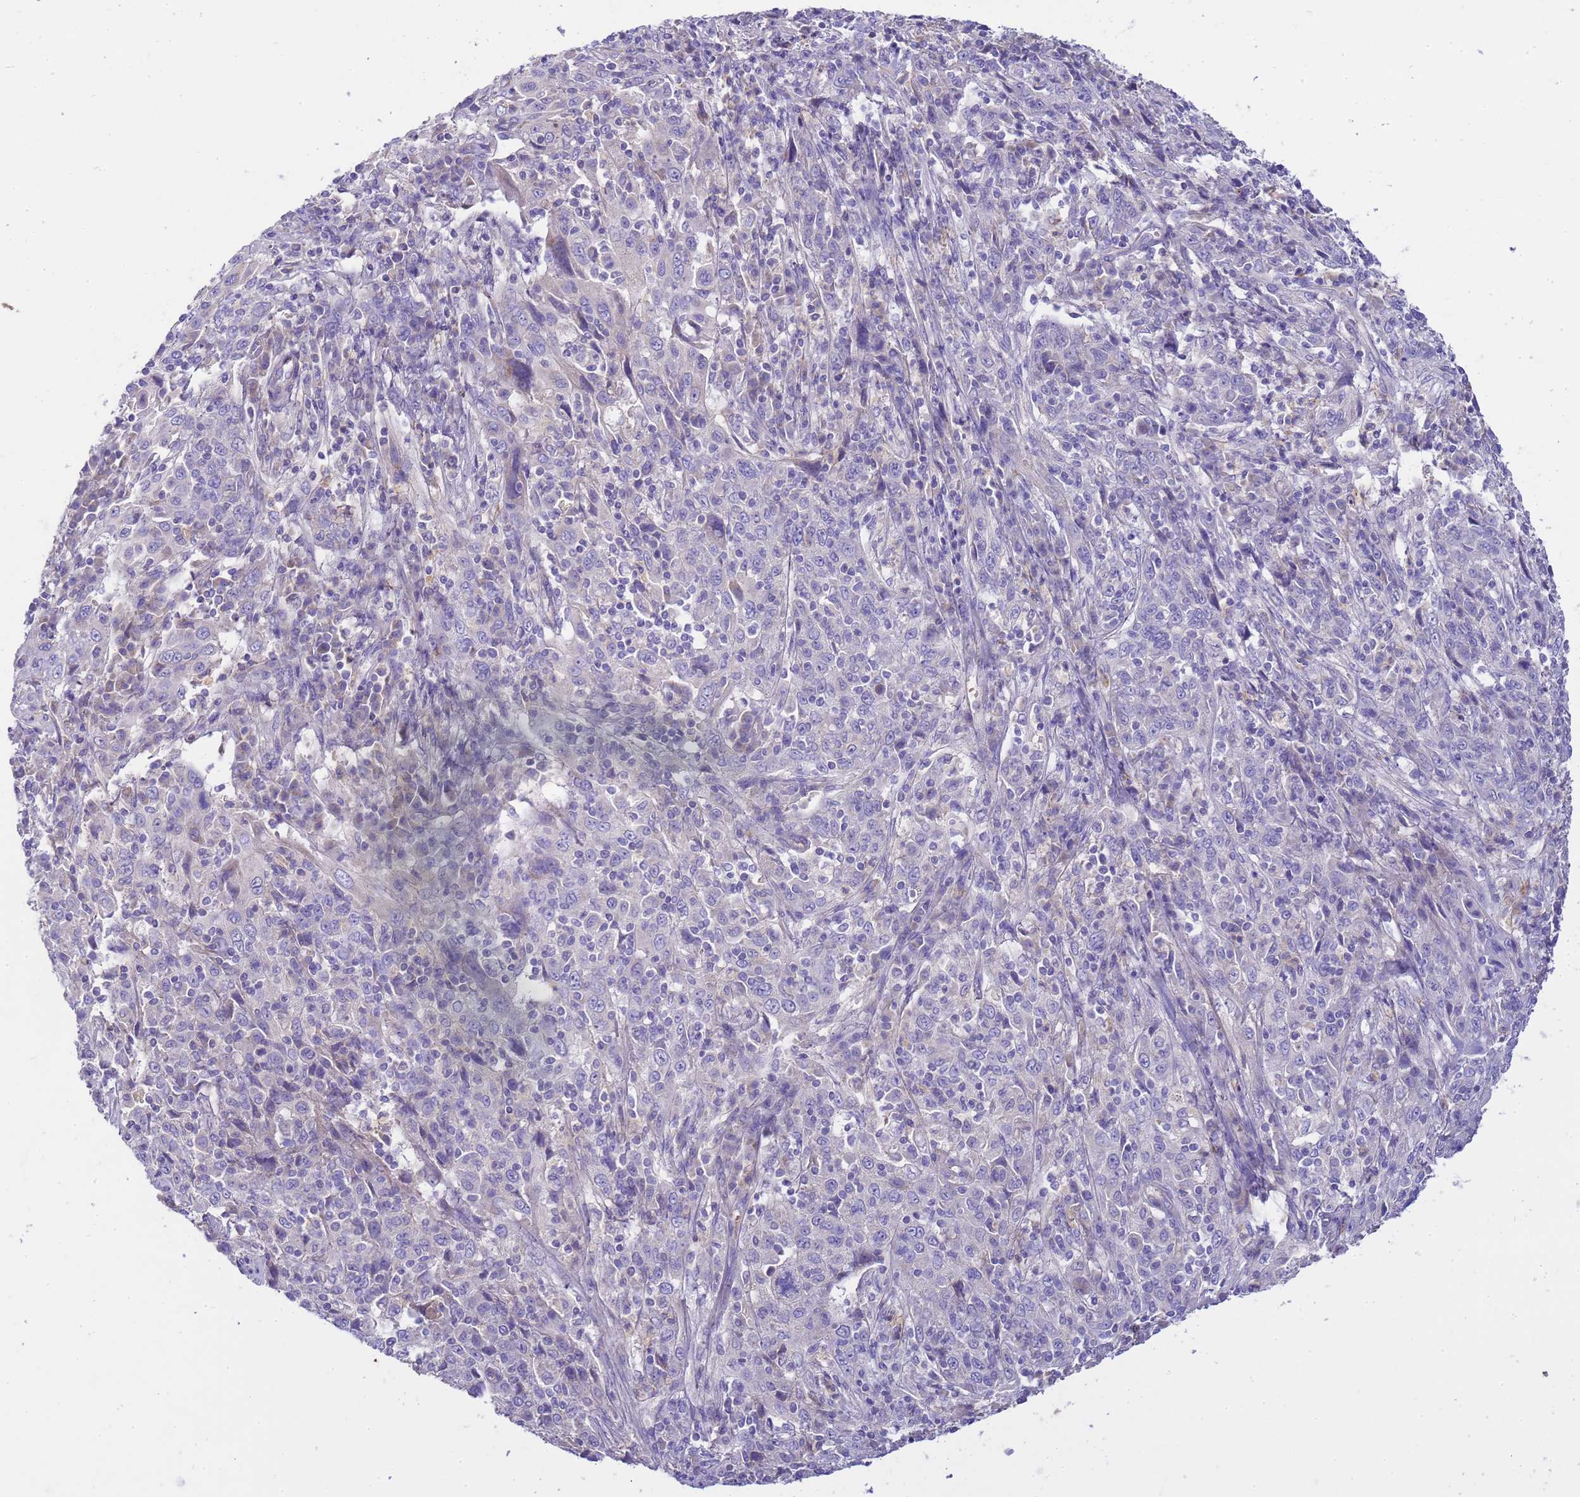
{"staining": {"intensity": "negative", "quantity": "none", "location": "none"}, "tissue": "cervical cancer", "cell_type": "Tumor cells", "image_type": "cancer", "snomed": [{"axis": "morphology", "description": "Squamous cell carcinoma, NOS"}, {"axis": "topography", "description": "Cervix"}], "caption": "This micrograph is of squamous cell carcinoma (cervical) stained with immunohistochemistry to label a protein in brown with the nuclei are counter-stained blue. There is no expression in tumor cells.", "gene": "RIPPLY2", "patient": {"sex": "female", "age": 46}}